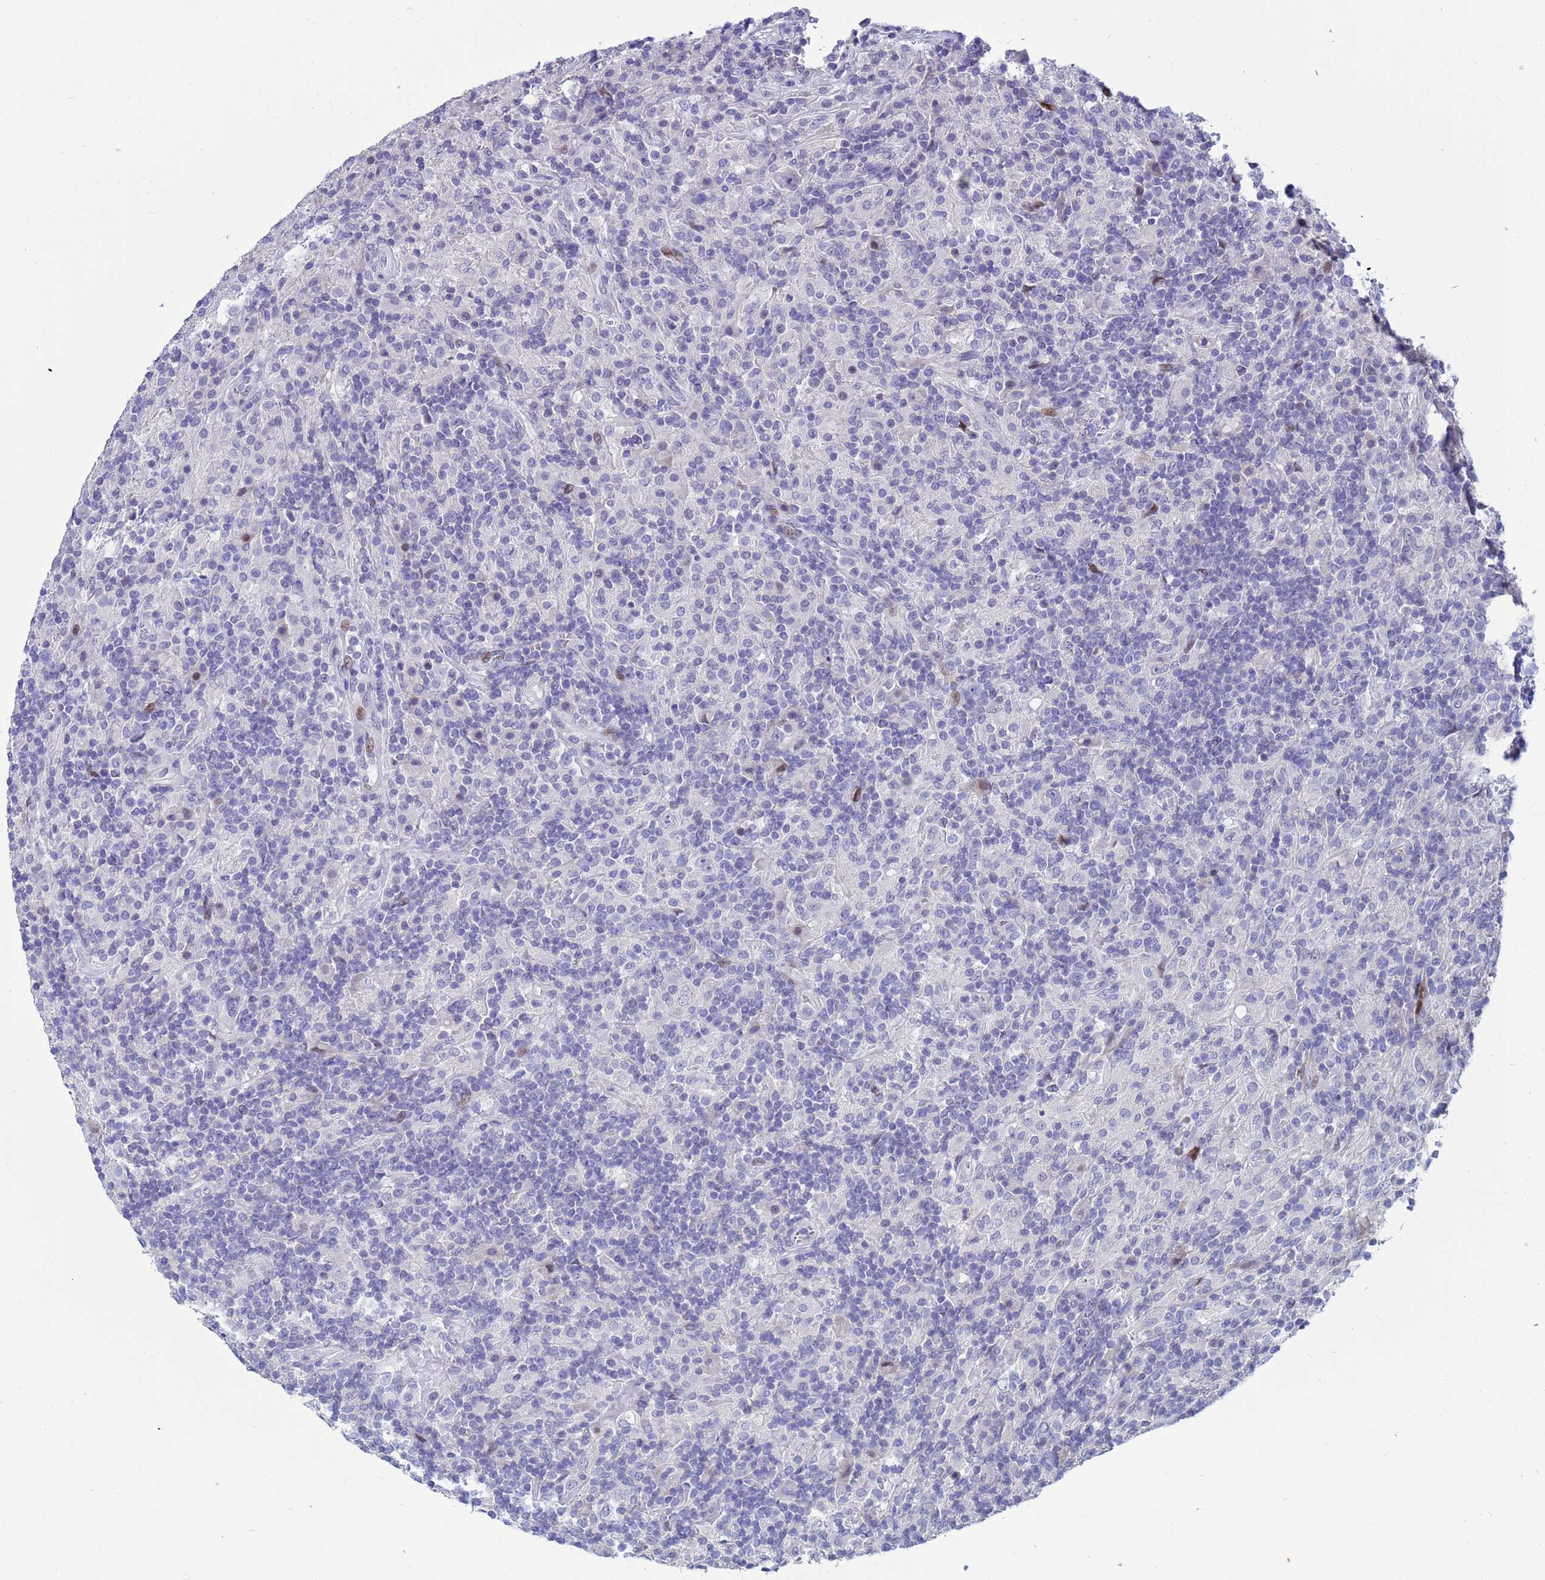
{"staining": {"intensity": "negative", "quantity": "none", "location": "none"}, "tissue": "lymphoma", "cell_type": "Tumor cells", "image_type": "cancer", "snomed": [{"axis": "morphology", "description": "Hodgkin's disease, NOS"}, {"axis": "topography", "description": "Lymph node"}], "caption": "Protein analysis of Hodgkin's disease exhibits no significant expression in tumor cells.", "gene": "PPP6R1", "patient": {"sex": "male", "age": 70}}